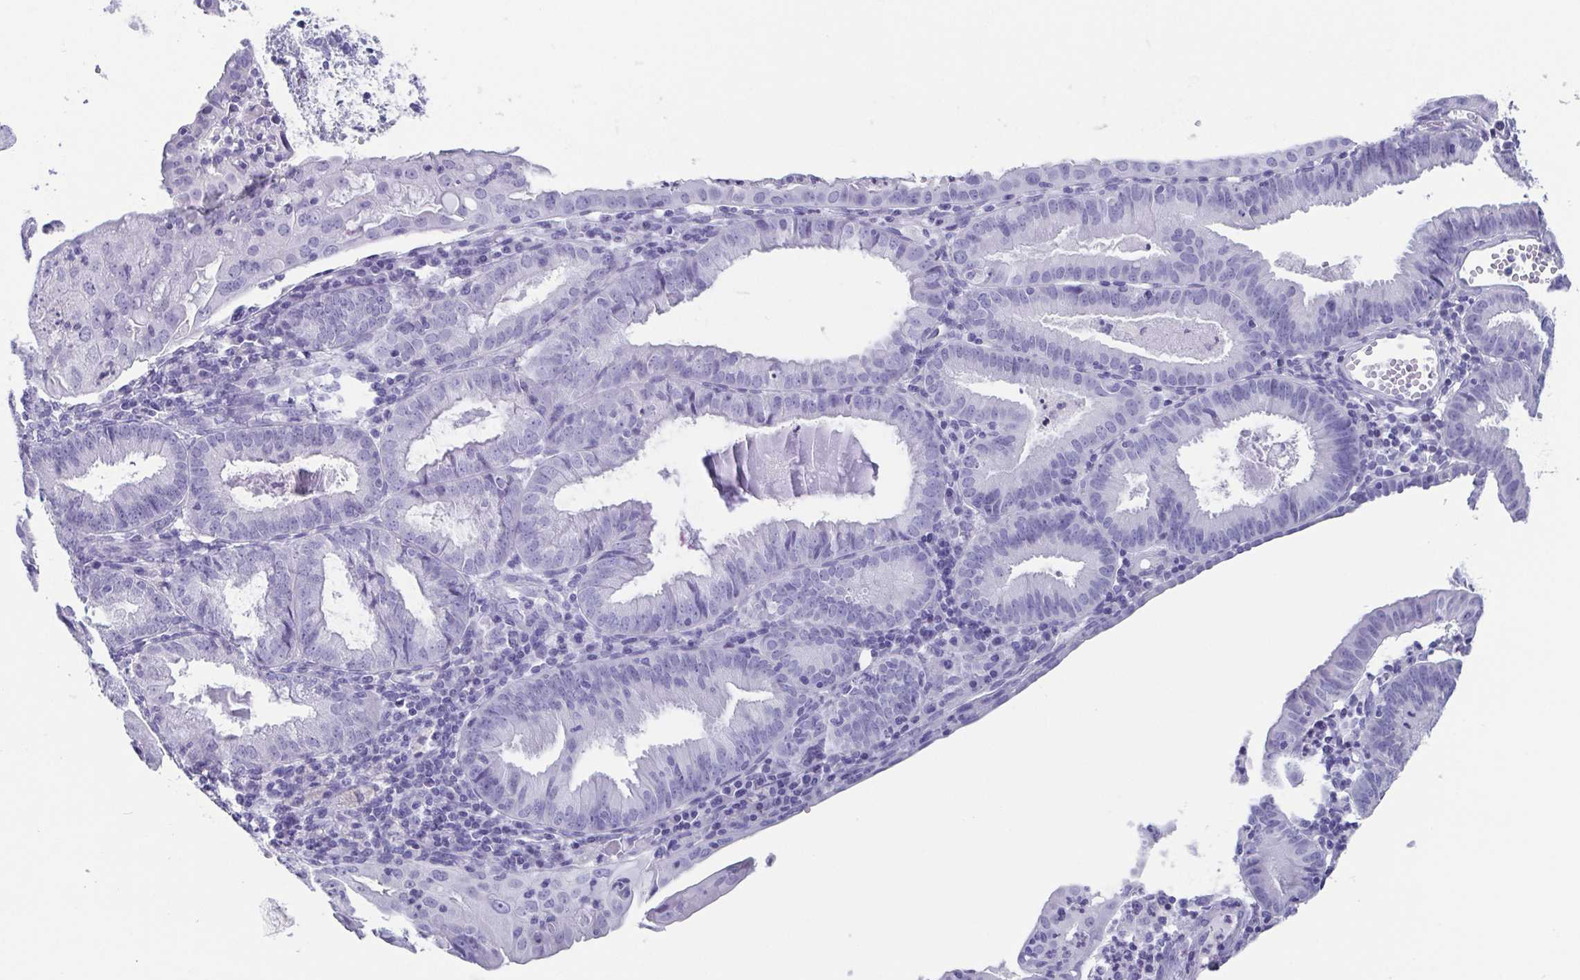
{"staining": {"intensity": "negative", "quantity": "none", "location": "none"}, "tissue": "endometrial cancer", "cell_type": "Tumor cells", "image_type": "cancer", "snomed": [{"axis": "morphology", "description": "Adenocarcinoma, NOS"}, {"axis": "topography", "description": "Endometrium"}], "caption": "Immunohistochemical staining of human endometrial cancer shows no significant positivity in tumor cells. The staining is performed using DAB brown chromogen with nuclei counter-stained in using hematoxylin.", "gene": "SCGN", "patient": {"sex": "female", "age": 60}}